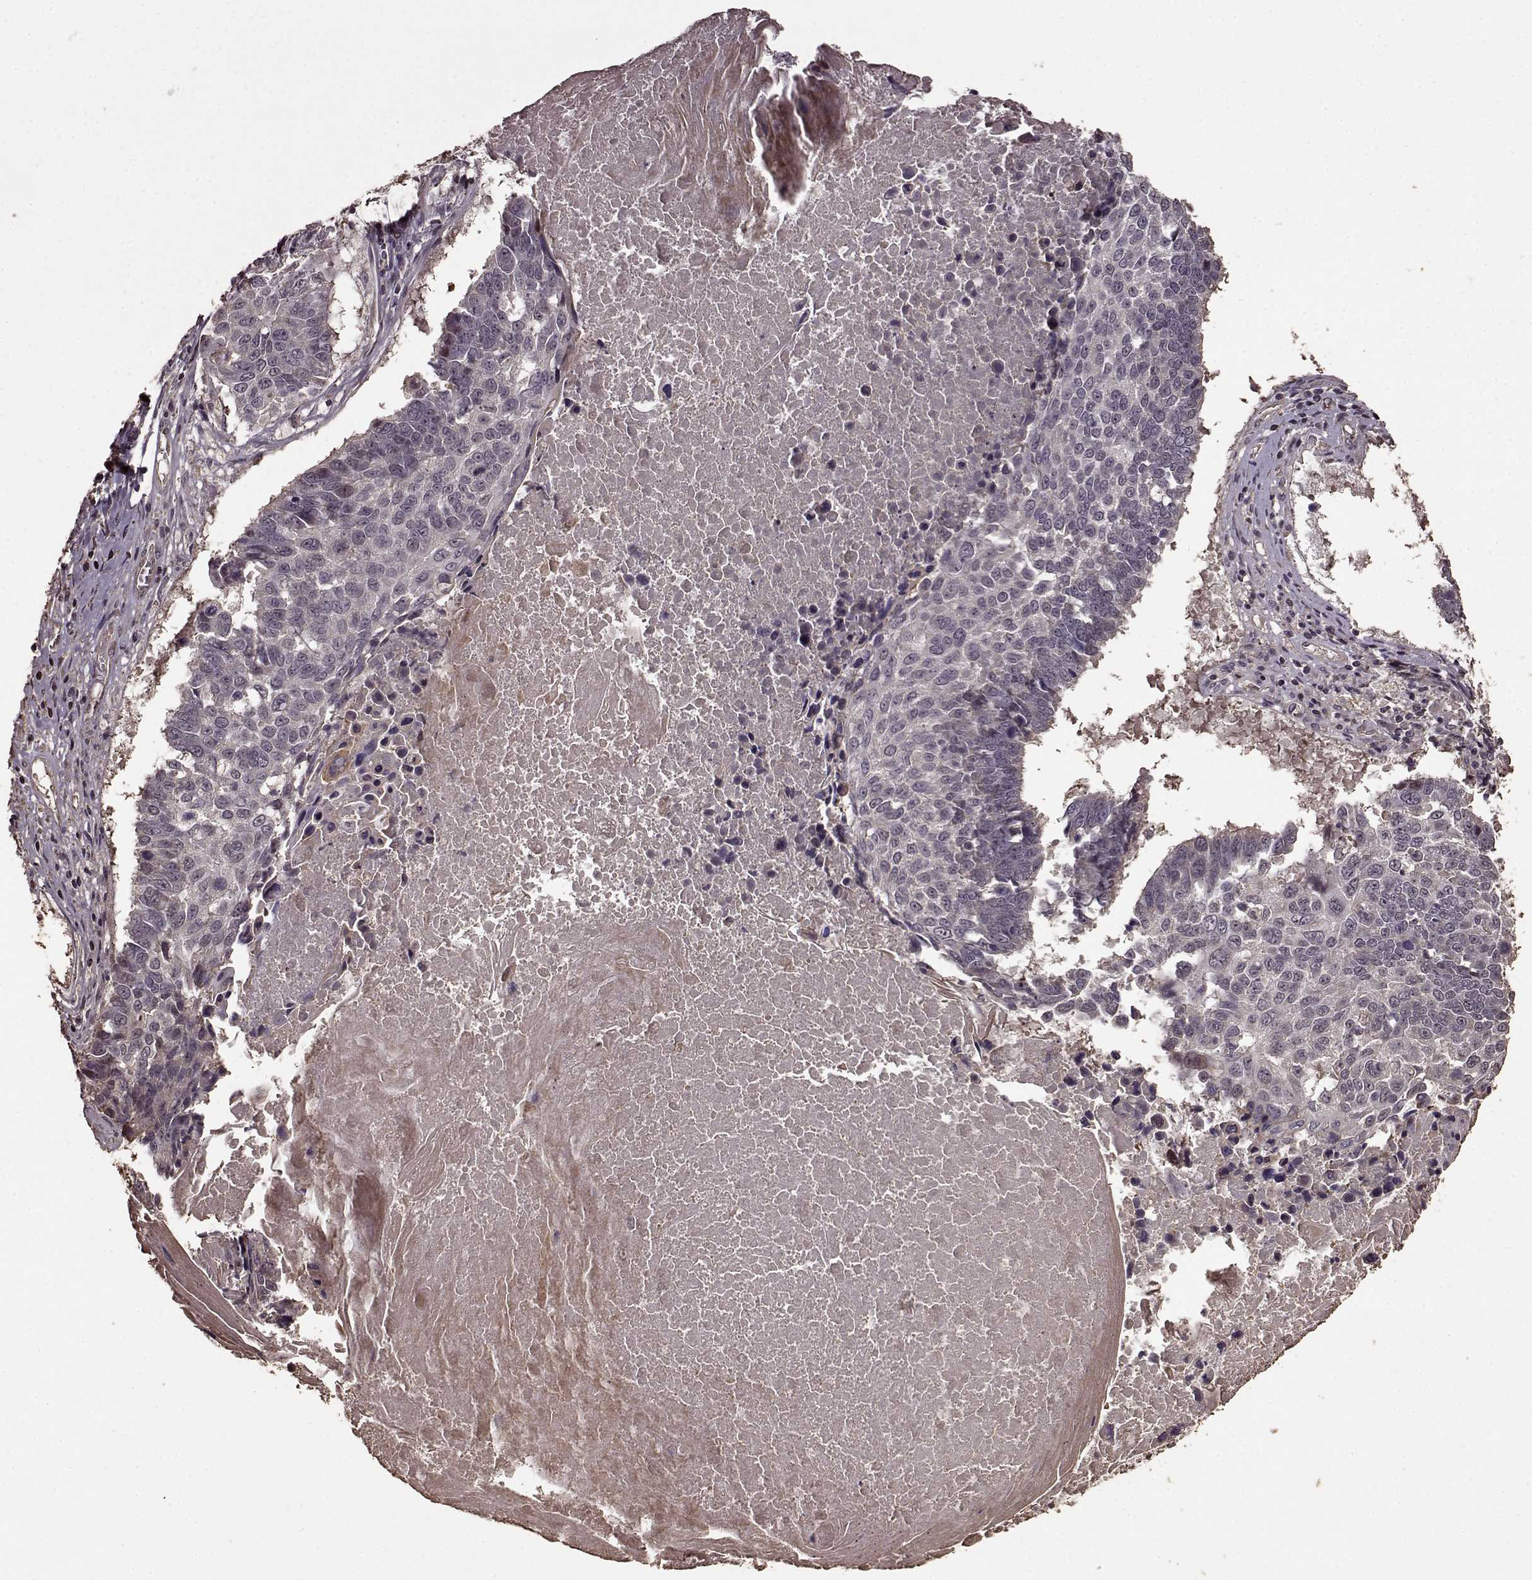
{"staining": {"intensity": "negative", "quantity": "none", "location": "none"}, "tissue": "lung cancer", "cell_type": "Tumor cells", "image_type": "cancer", "snomed": [{"axis": "morphology", "description": "Squamous cell carcinoma, NOS"}, {"axis": "topography", "description": "Lung"}], "caption": "Micrograph shows no significant protein positivity in tumor cells of lung cancer (squamous cell carcinoma).", "gene": "FBXW11", "patient": {"sex": "male", "age": 73}}